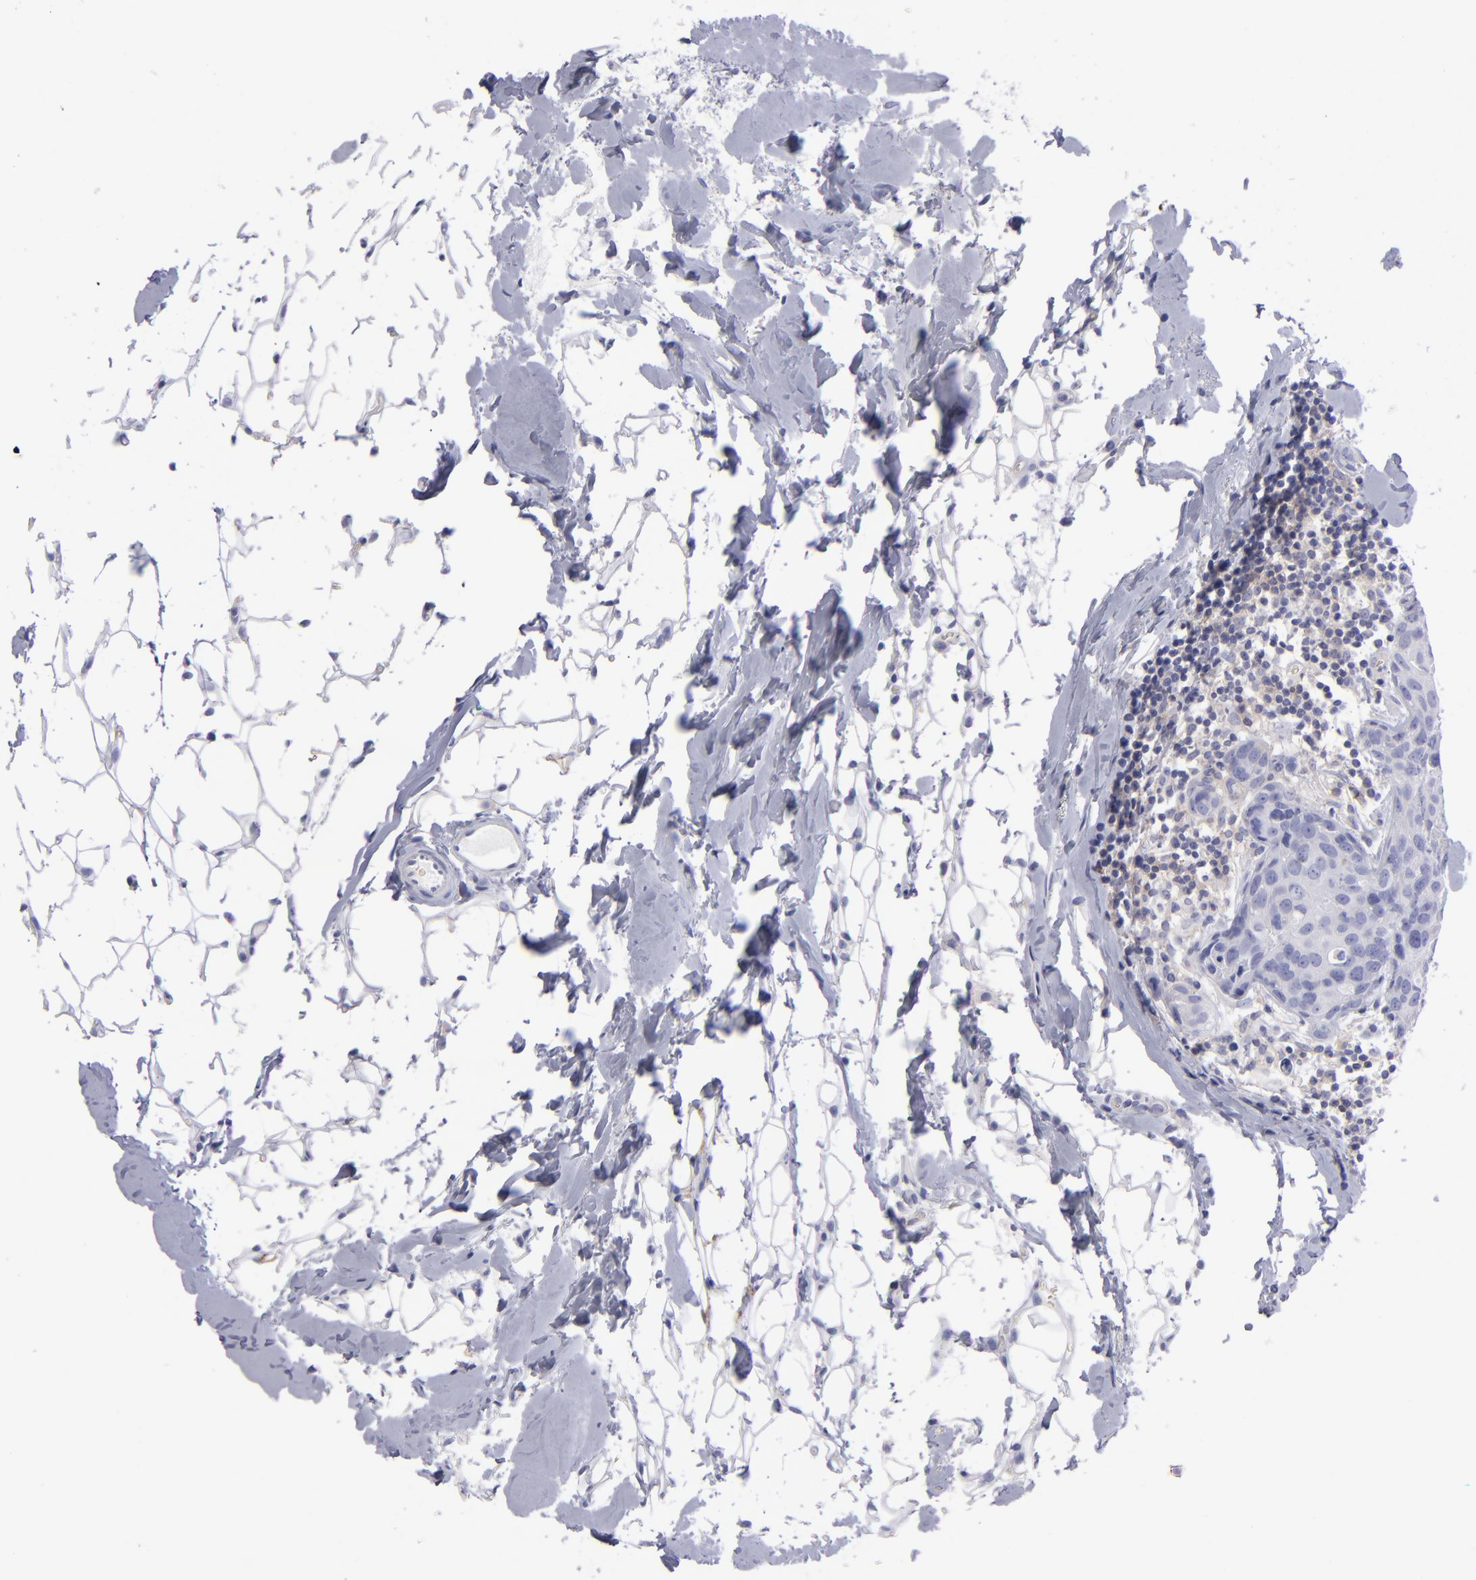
{"staining": {"intensity": "negative", "quantity": "none", "location": "none"}, "tissue": "breast cancer", "cell_type": "Tumor cells", "image_type": "cancer", "snomed": [{"axis": "morphology", "description": "Duct carcinoma"}, {"axis": "topography", "description": "Breast"}], "caption": "This histopathology image is of breast cancer stained with immunohistochemistry to label a protein in brown with the nuclei are counter-stained blue. There is no staining in tumor cells.", "gene": "BSG", "patient": {"sex": "female", "age": 24}}